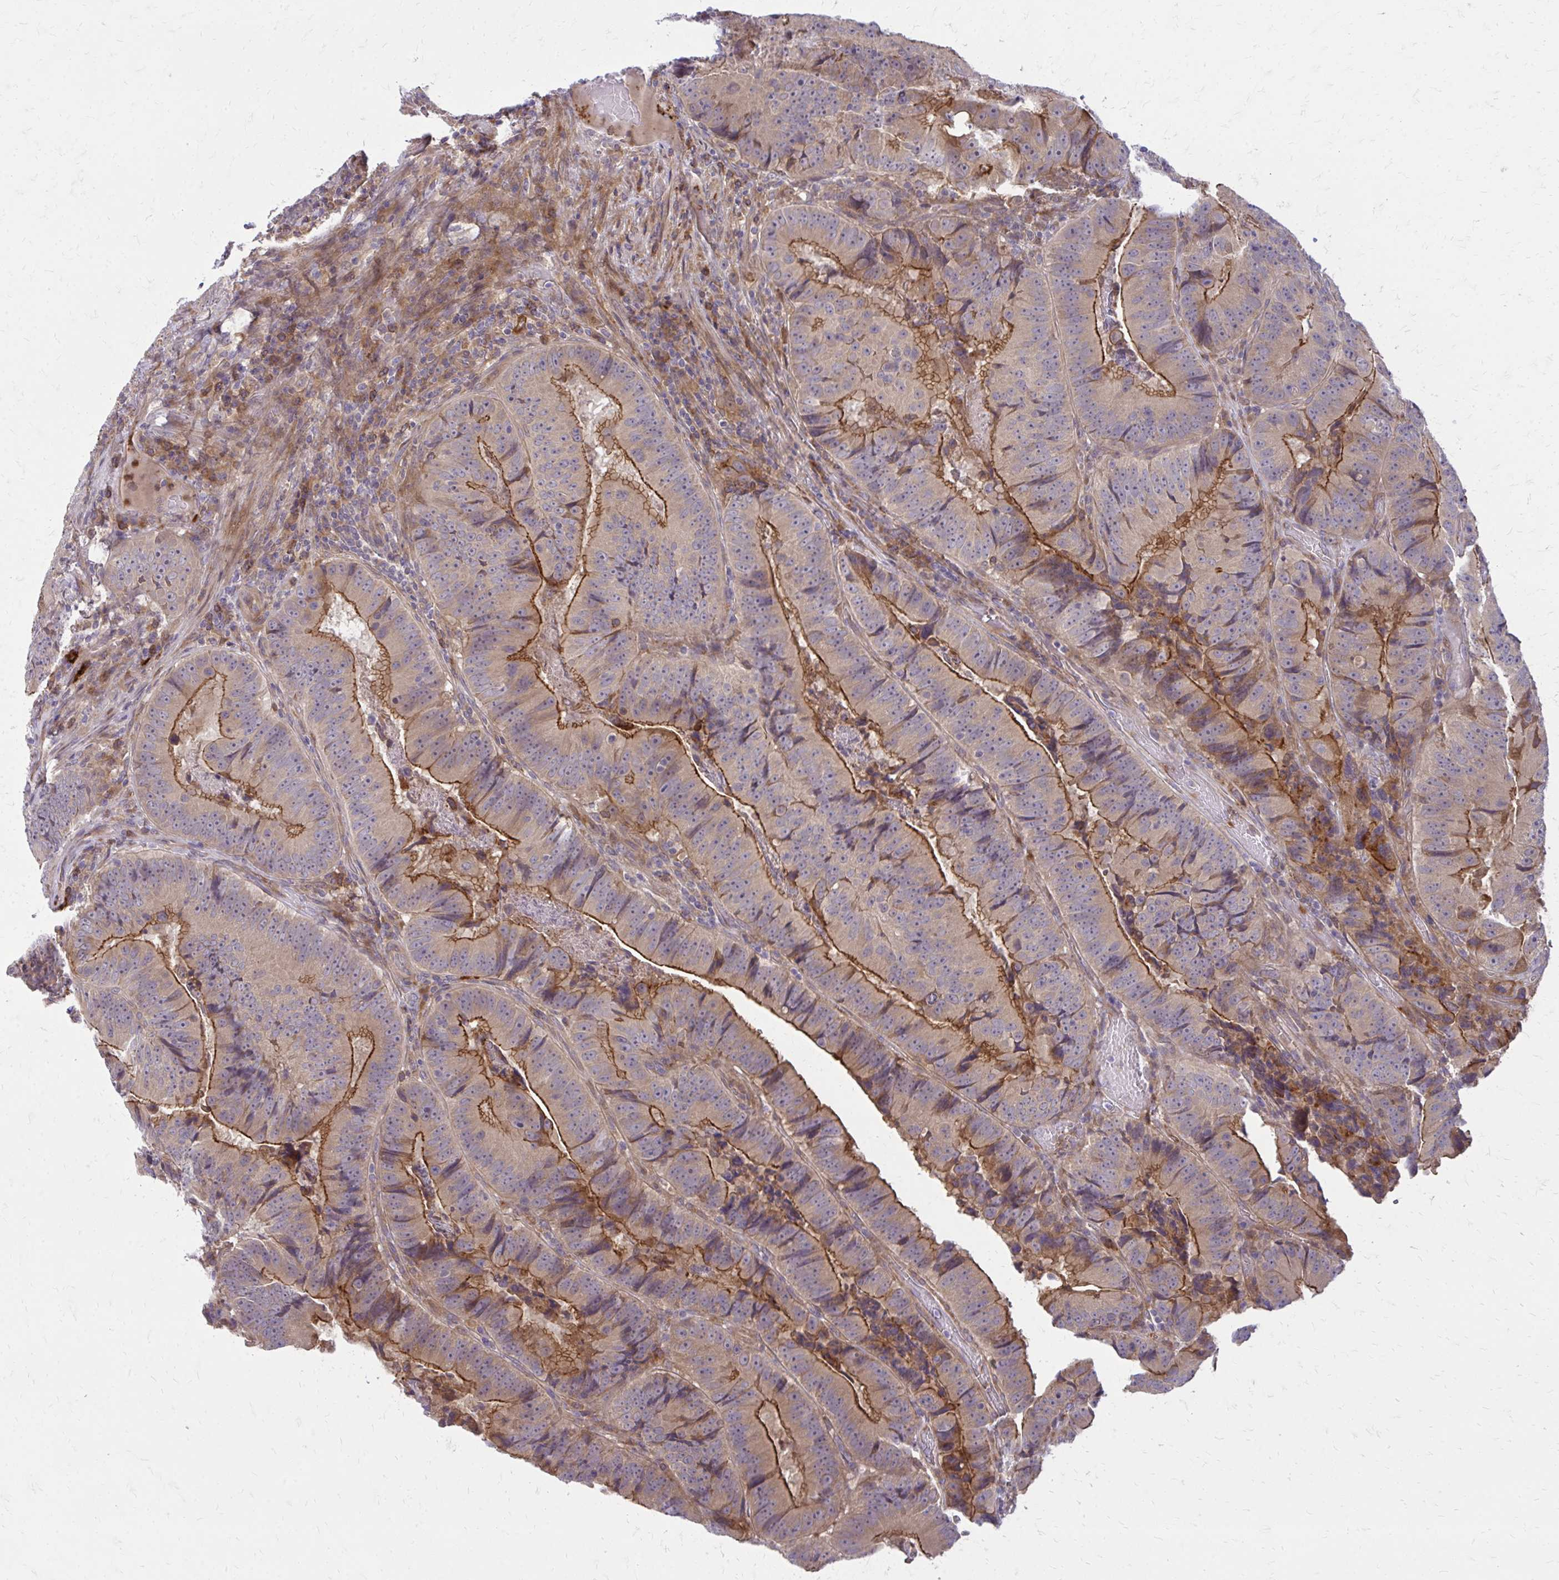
{"staining": {"intensity": "strong", "quantity": ">75%", "location": "cytoplasmic/membranous"}, "tissue": "colorectal cancer", "cell_type": "Tumor cells", "image_type": "cancer", "snomed": [{"axis": "morphology", "description": "Adenocarcinoma, NOS"}, {"axis": "topography", "description": "Colon"}], "caption": "This is a micrograph of immunohistochemistry staining of adenocarcinoma (colorectal), which shows strong expression in the cytoplasmic/membranous of tumor cells.", "gene": "OXNAD1", "patient": {"sex": "female", "age": 86}}